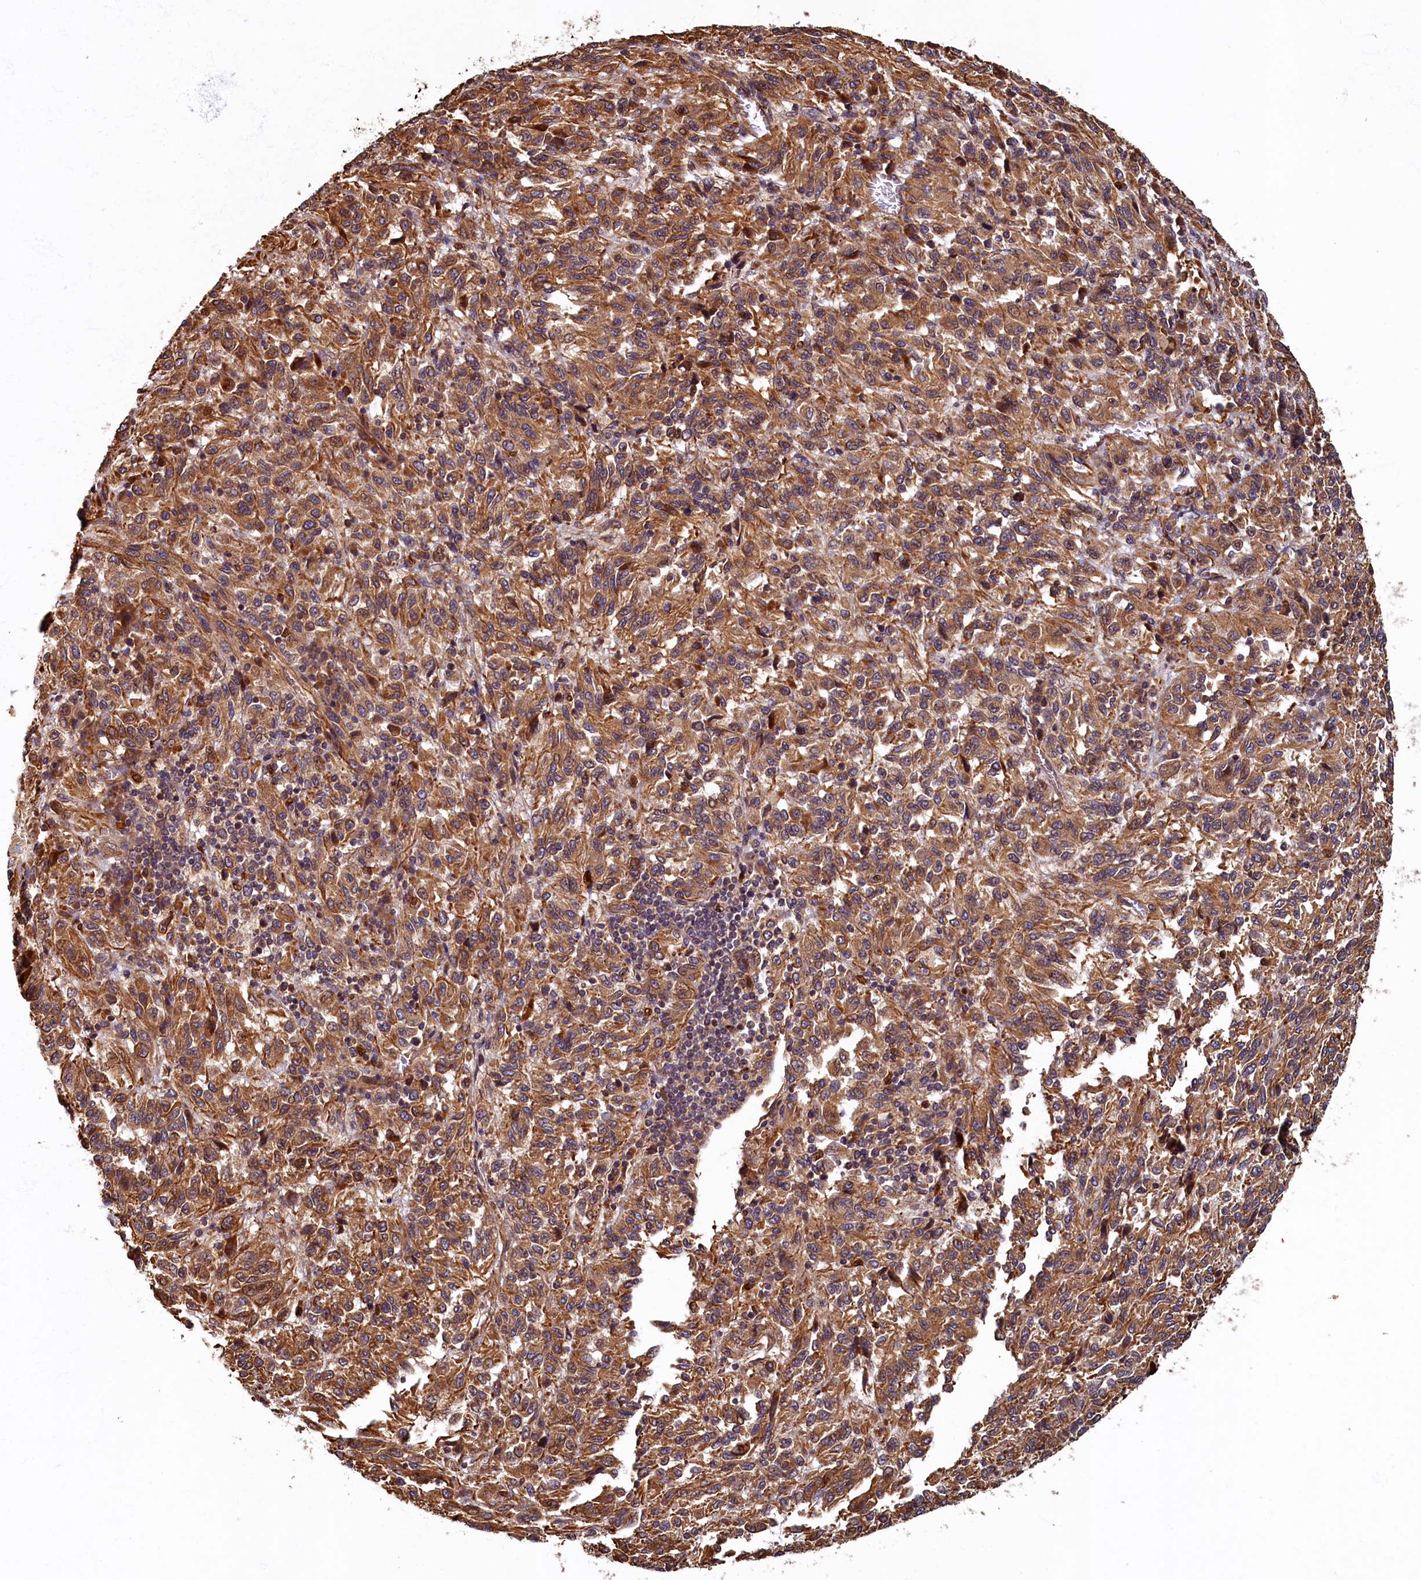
{"staining": {"intensity": "moderate", "quantity": ">75%", "location": "cytoplasmic/membranous"}, "tissue": "melanoma", "cell_type": "Tumor cells", "image_type": "cancer", "snomed": [{"axis": "morphology", "description": "Malignant melanoma, Metastatic site"}, {"axis": "topography", "description": "Lung"}], "caption": "Immunohistochemistry (DAB) staining of malignant melanoma (metastatic site) reveals moderate cytoplasmic/membranous protein expression in approximately >75% of tumor cells.", "gene": "CCDC102B", "patient": {"sex": "male", "age": 64}}